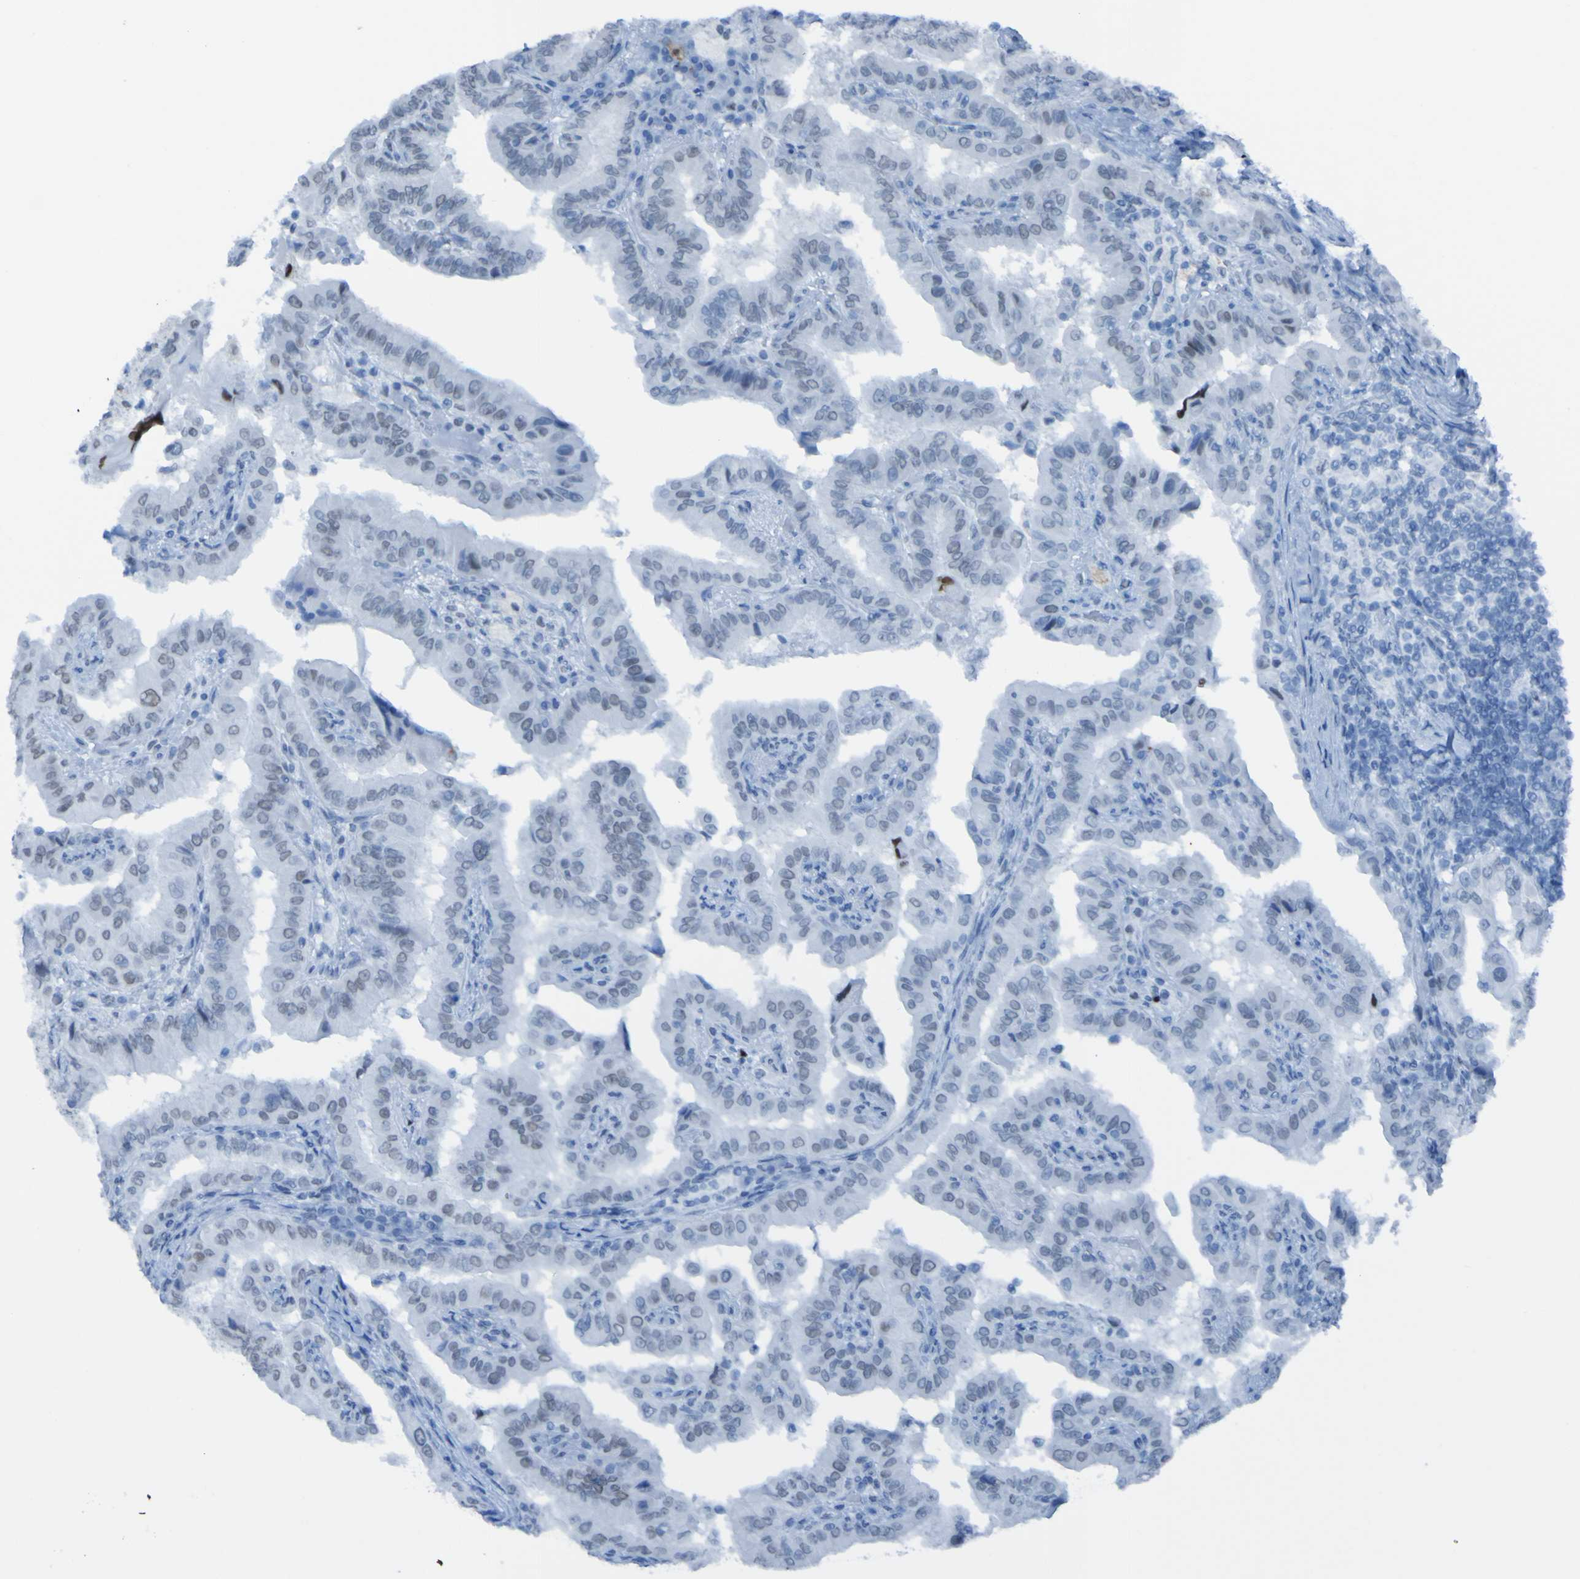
{"staining": {"intensity": "negative", "quantity": "none", "location": "none"}, "tissue": "thyroid cancer", "cell_type": "Tumor cells", "image_type": "cancer", "snomed": [{"axis": "morphology", "description": "Papillary adenocarcinoma, NOS"}, {"axis": "topography", "description": "Thyroid gland"}], "caption": "This is an immunohistochemistry image of thyroid cancer (papillary adenocarcinoma). There is no expression in tumor cells.", "gene": "PHF2", "patient": {"sex": "male", "age": 33}}